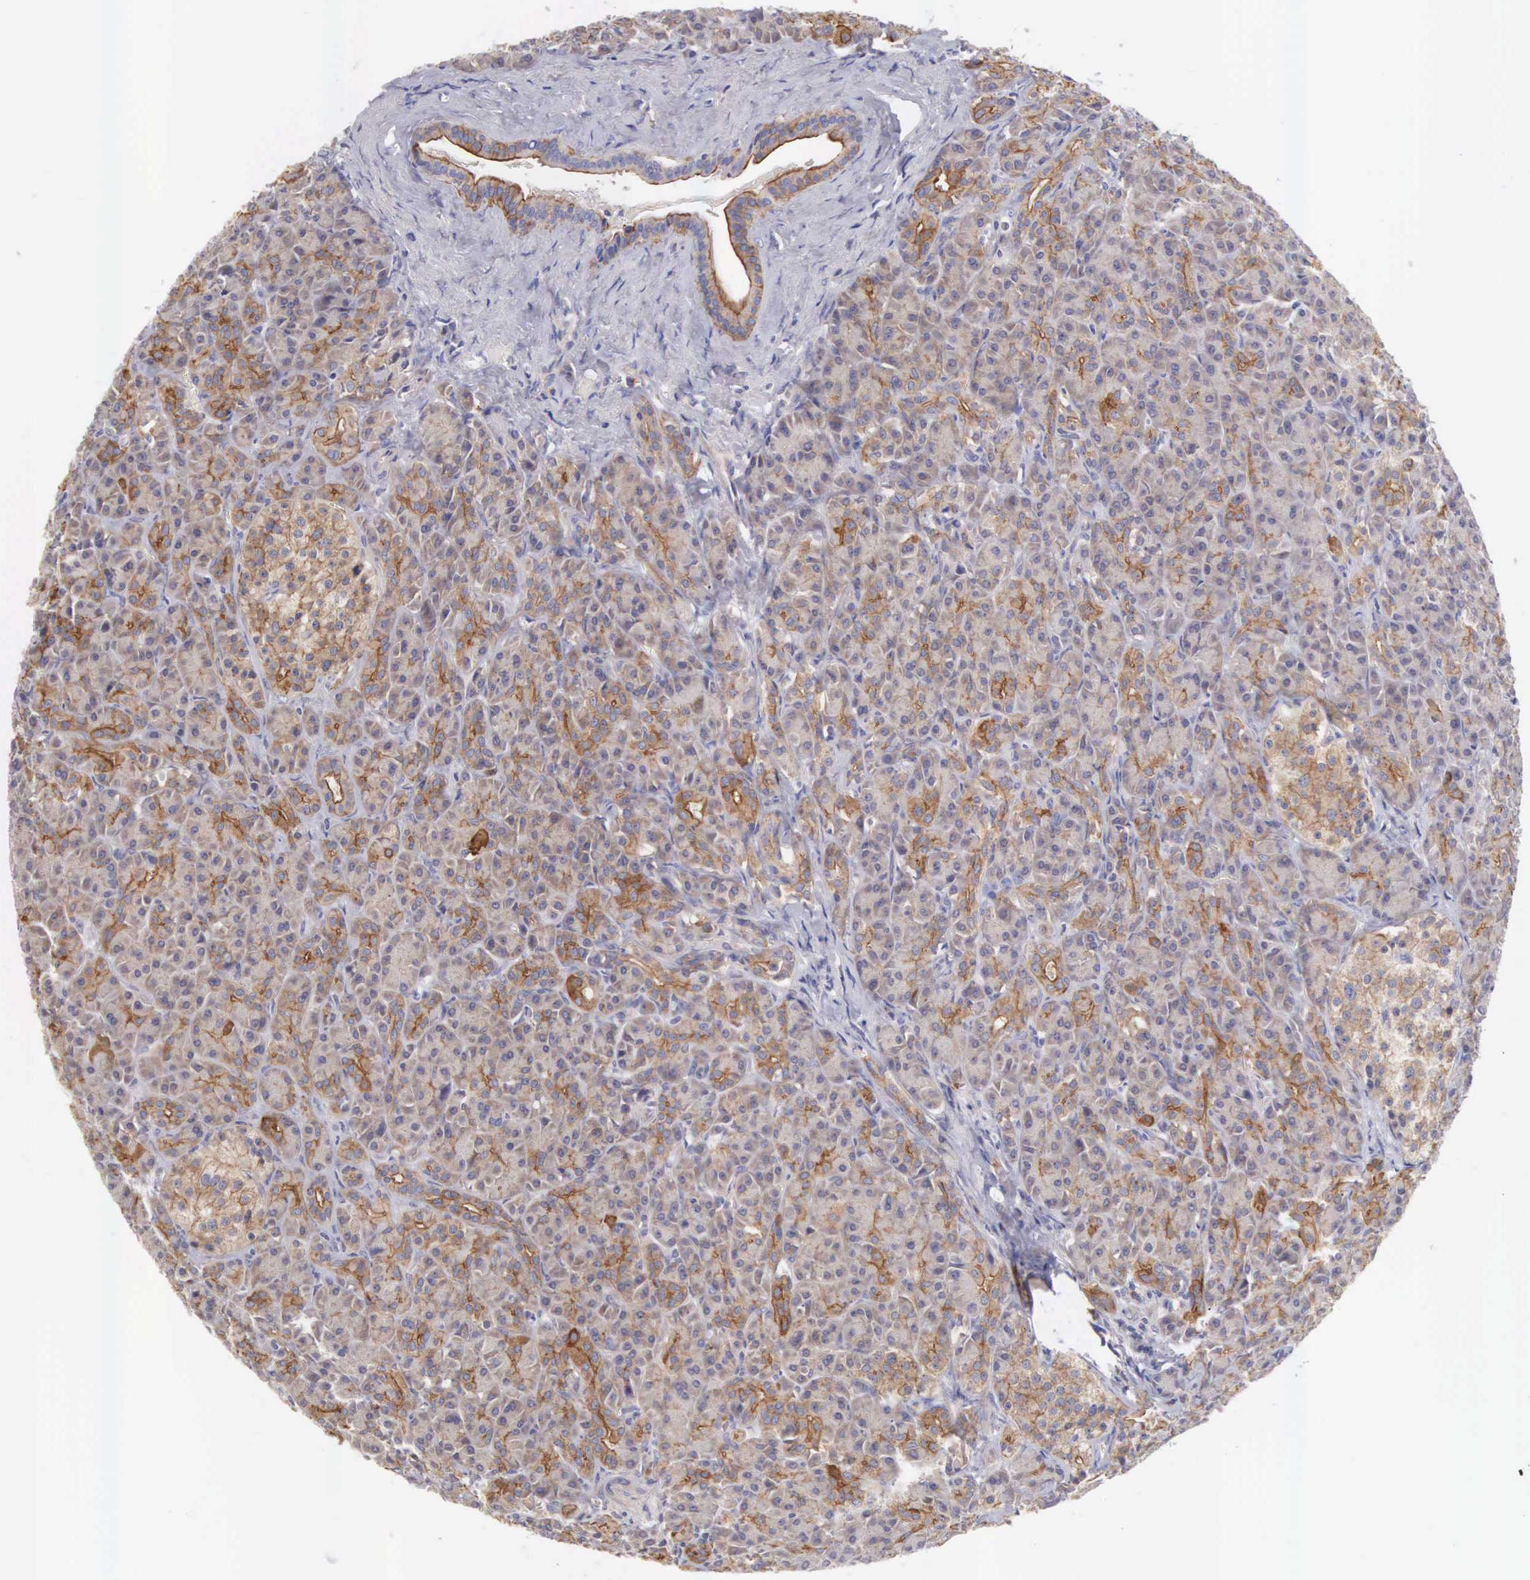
{"staining": {"intensity": "moderate", "quantity": "25%-75%", "location": "cytoplasmic/membranous"}, "tissue": "pancreas", "cell_type": "Exocrine glandular cells", "image_type": "normal", "snomed": [{"axis": "morphology", "description": "Normal tissue, NOS"}, {"axis": "topography", "description": "Lymph node"}, {"axis": "topography", "description": "Pancreas"}], "caption": "Immunohistochemical staining of normal pancreas displays moderate cytoplasmic/membranous protein staining in approximately 25%-75% of exocrine glandular cells.", "gene": "TXLNG", "patient": {"sex": "male", "age": 59}}